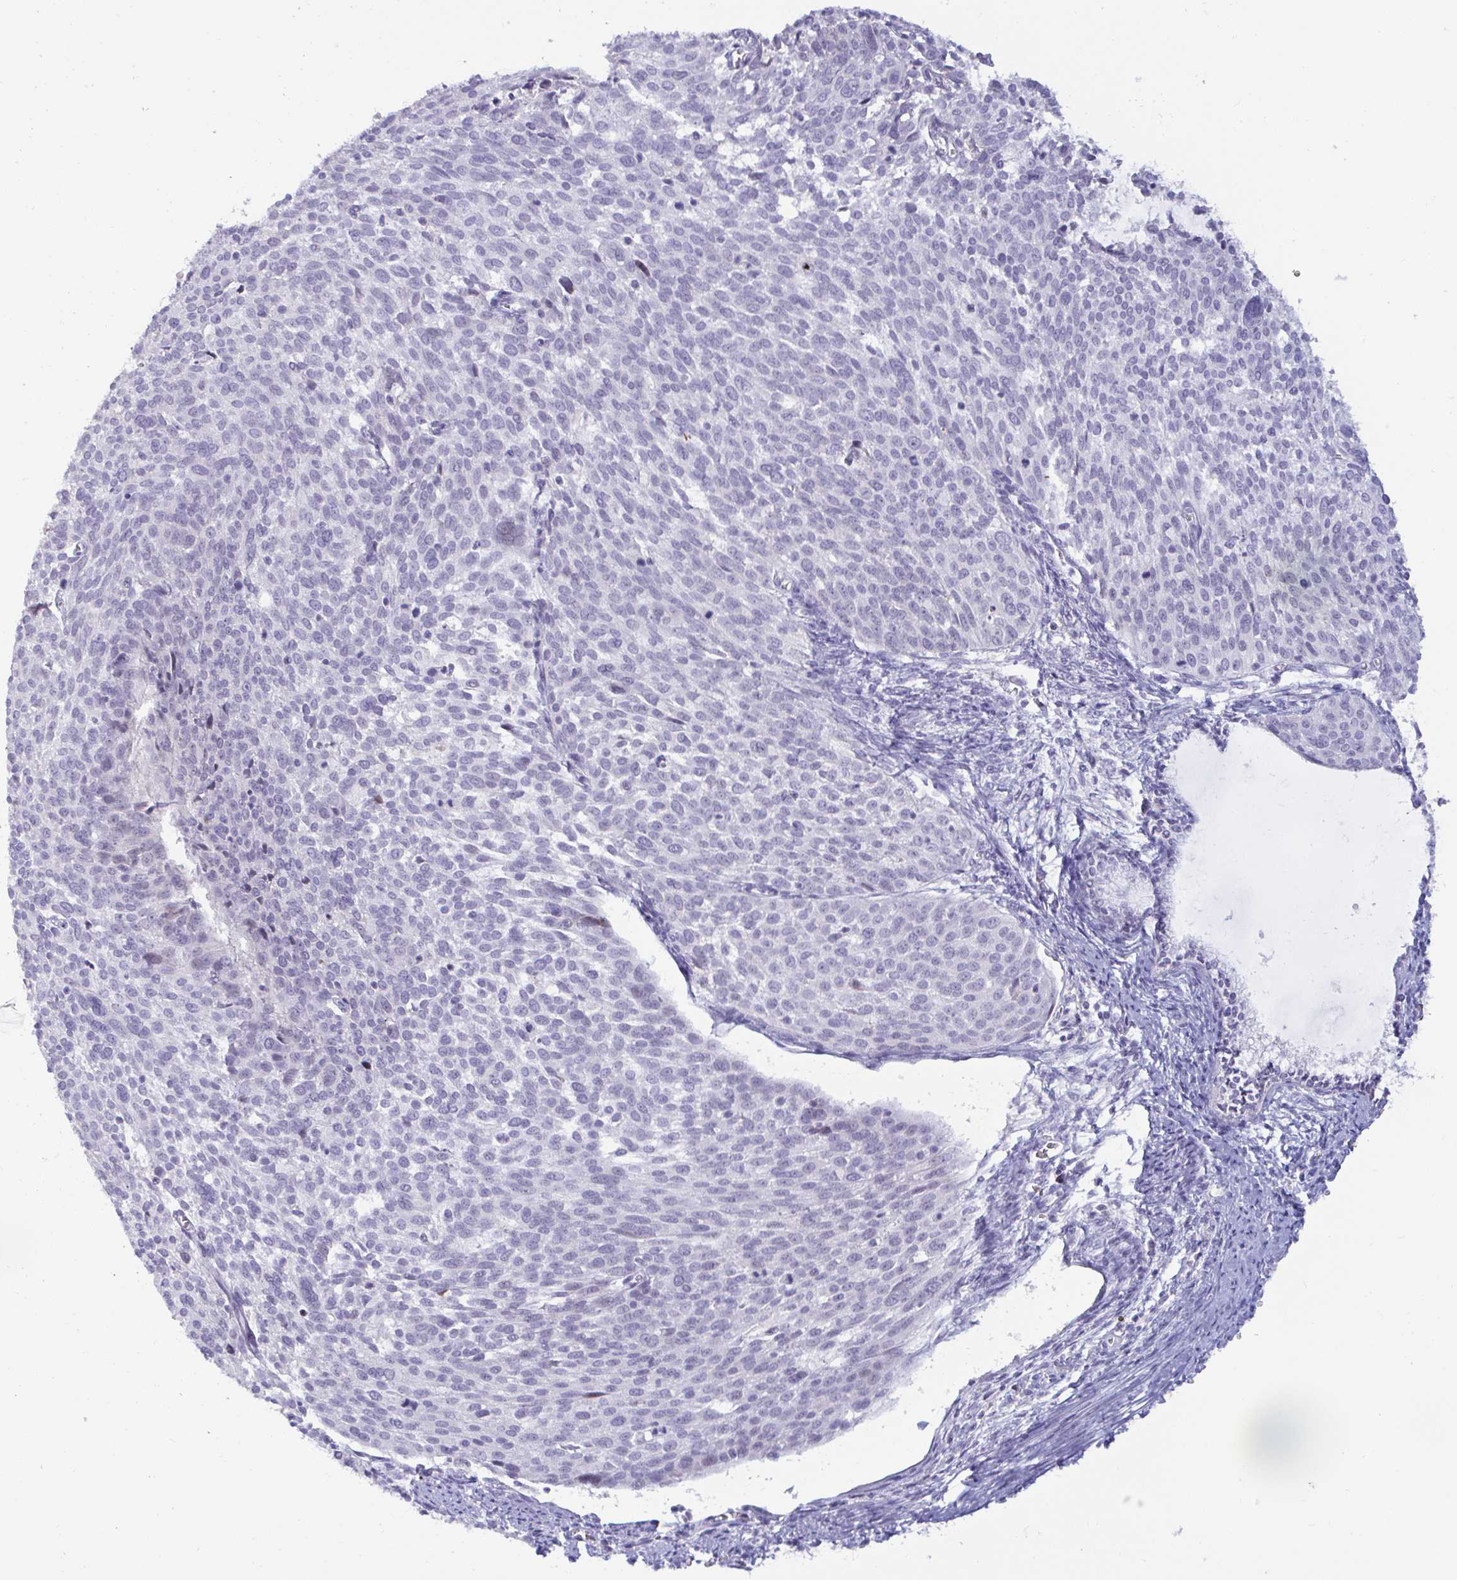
{"staining": {"intensity": "negative", "quantity": "none", "location": "none"}, "tissue": "cervical cancer", "cell_type": "Tumor cells", "image_type": "cancer", "snomed": [{"axis": "morphology", "description": "Squamous cell carcinoma, NOS"}, {"axis": "topography", "description": "Cervix"}], "caption": "The photomicrograph shows no significant positivity in tumor cells of cervical cancer. (Stains: DAB immunohistochemistry with hematoxylin counter stain, Microscopy: brightfield microscopy at high magnification).", "gene": "GSTM1", "patient": {"sex": "female", "age": 39}}